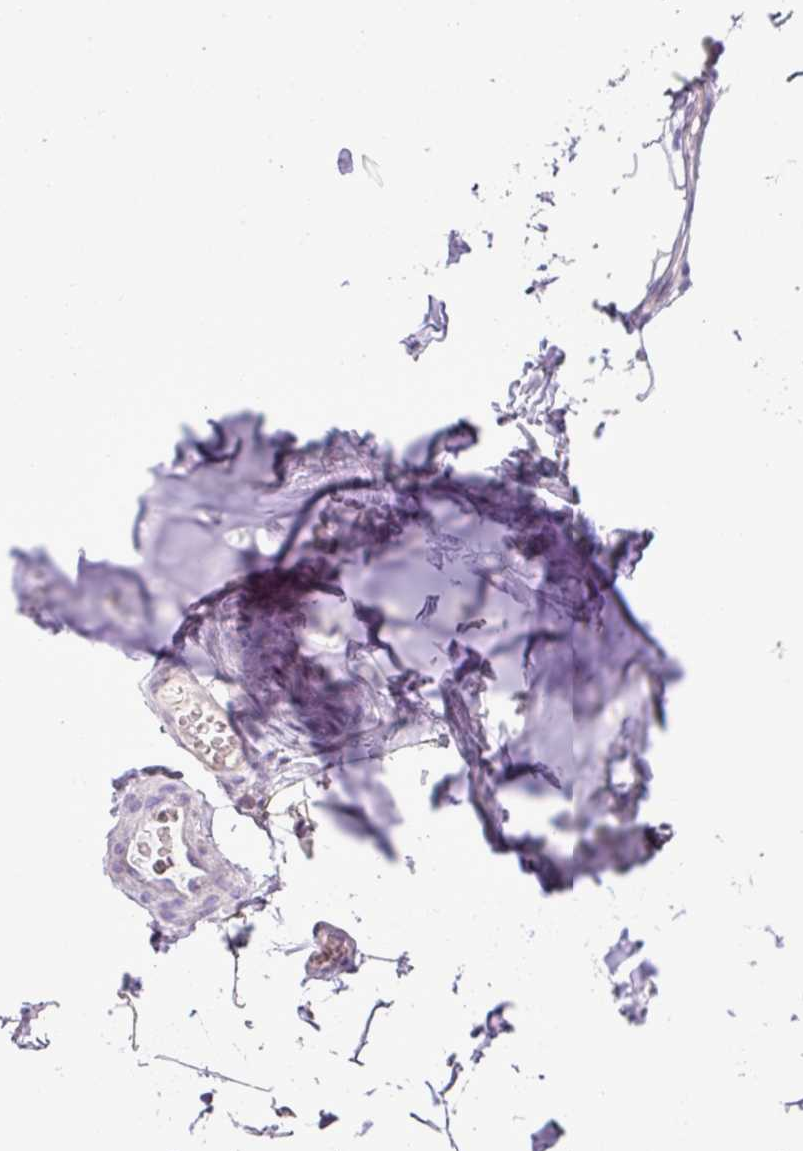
{"staining": {"intensity": "negative", "quantity": "none", "location": "none"}, "tissue": "soft tissue", "cell_type": "Fibroblasts", "image_type": "normal", "snomed": [{"axis": "morphology", "description": "Normal tissue, NOS"}, {"axis": "topography", "description": "Vascular tissue"}, {"axis": "topography", "description": "Peripheral nerve tissue"}], "caption": "Immunohistochemical staining of unremarkable soft tissue demonstrates no significant staining in fibroblasts. Nuclei are stained in blue.", "gene": "ZSCAN5A", "patient": {"sex": "male", "age": 41}}